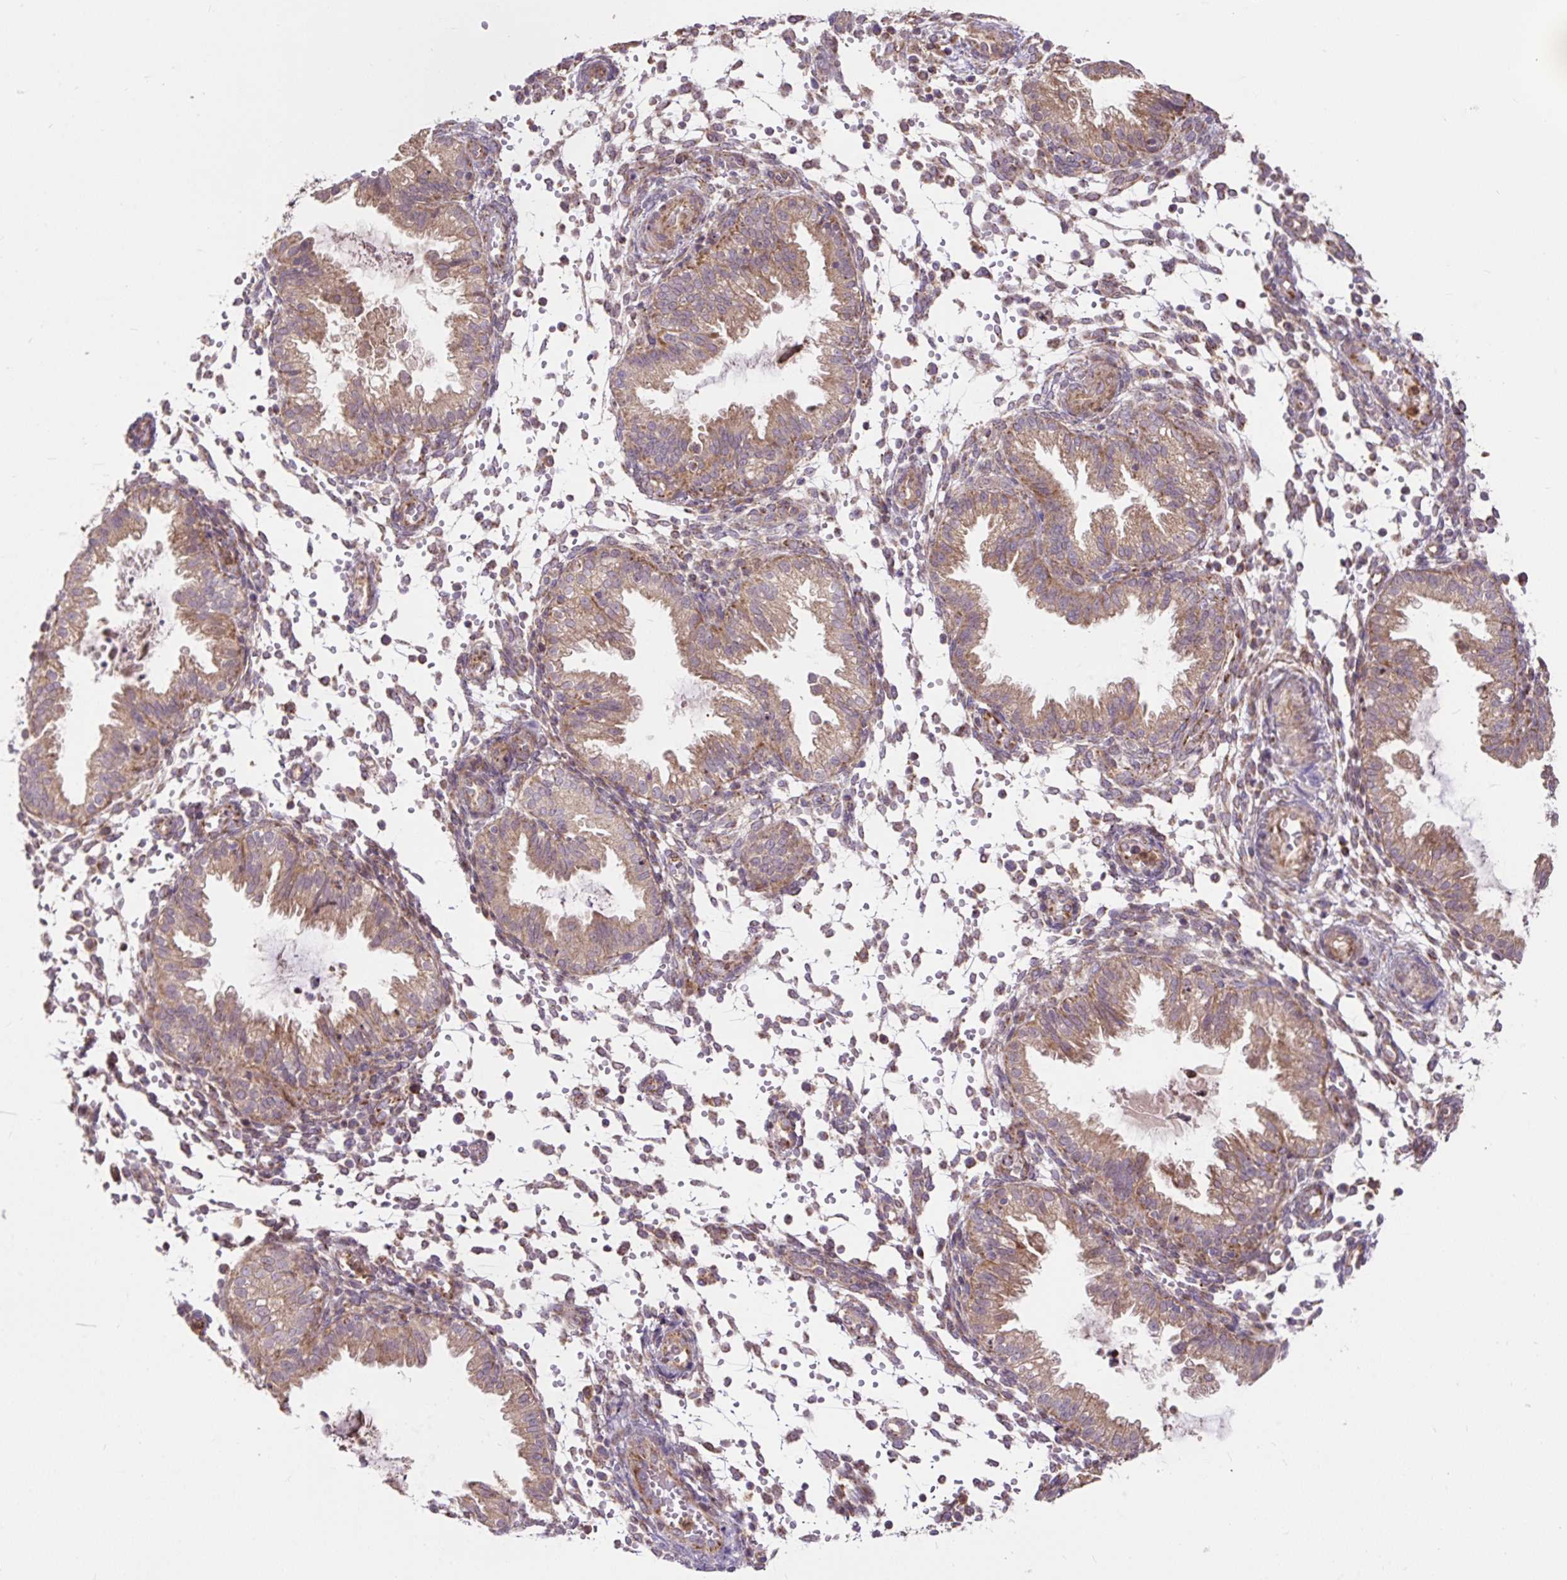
{"staining": {"intensity": "moderate", "quantity": "<25%", "location": "cytoplasmic/membranous"}, "tissue": "endometrium", "cell_type": "Cells in endometrial stroma", "image_type": "normal", "snomed": [{"axis": "morphology", "description": "Normal tissue, NOS"}, {"axis": "topography", "description": "Endometrium"}], "caption": "About <25% of cells in endometrial stroma in normal endometrium show moderate cytoplasmic/membranous protein staining as visualized by brown immunohistochemical staining.", "gene": "TRIAP1", "patient": {"sex": "female", "age": 33}}